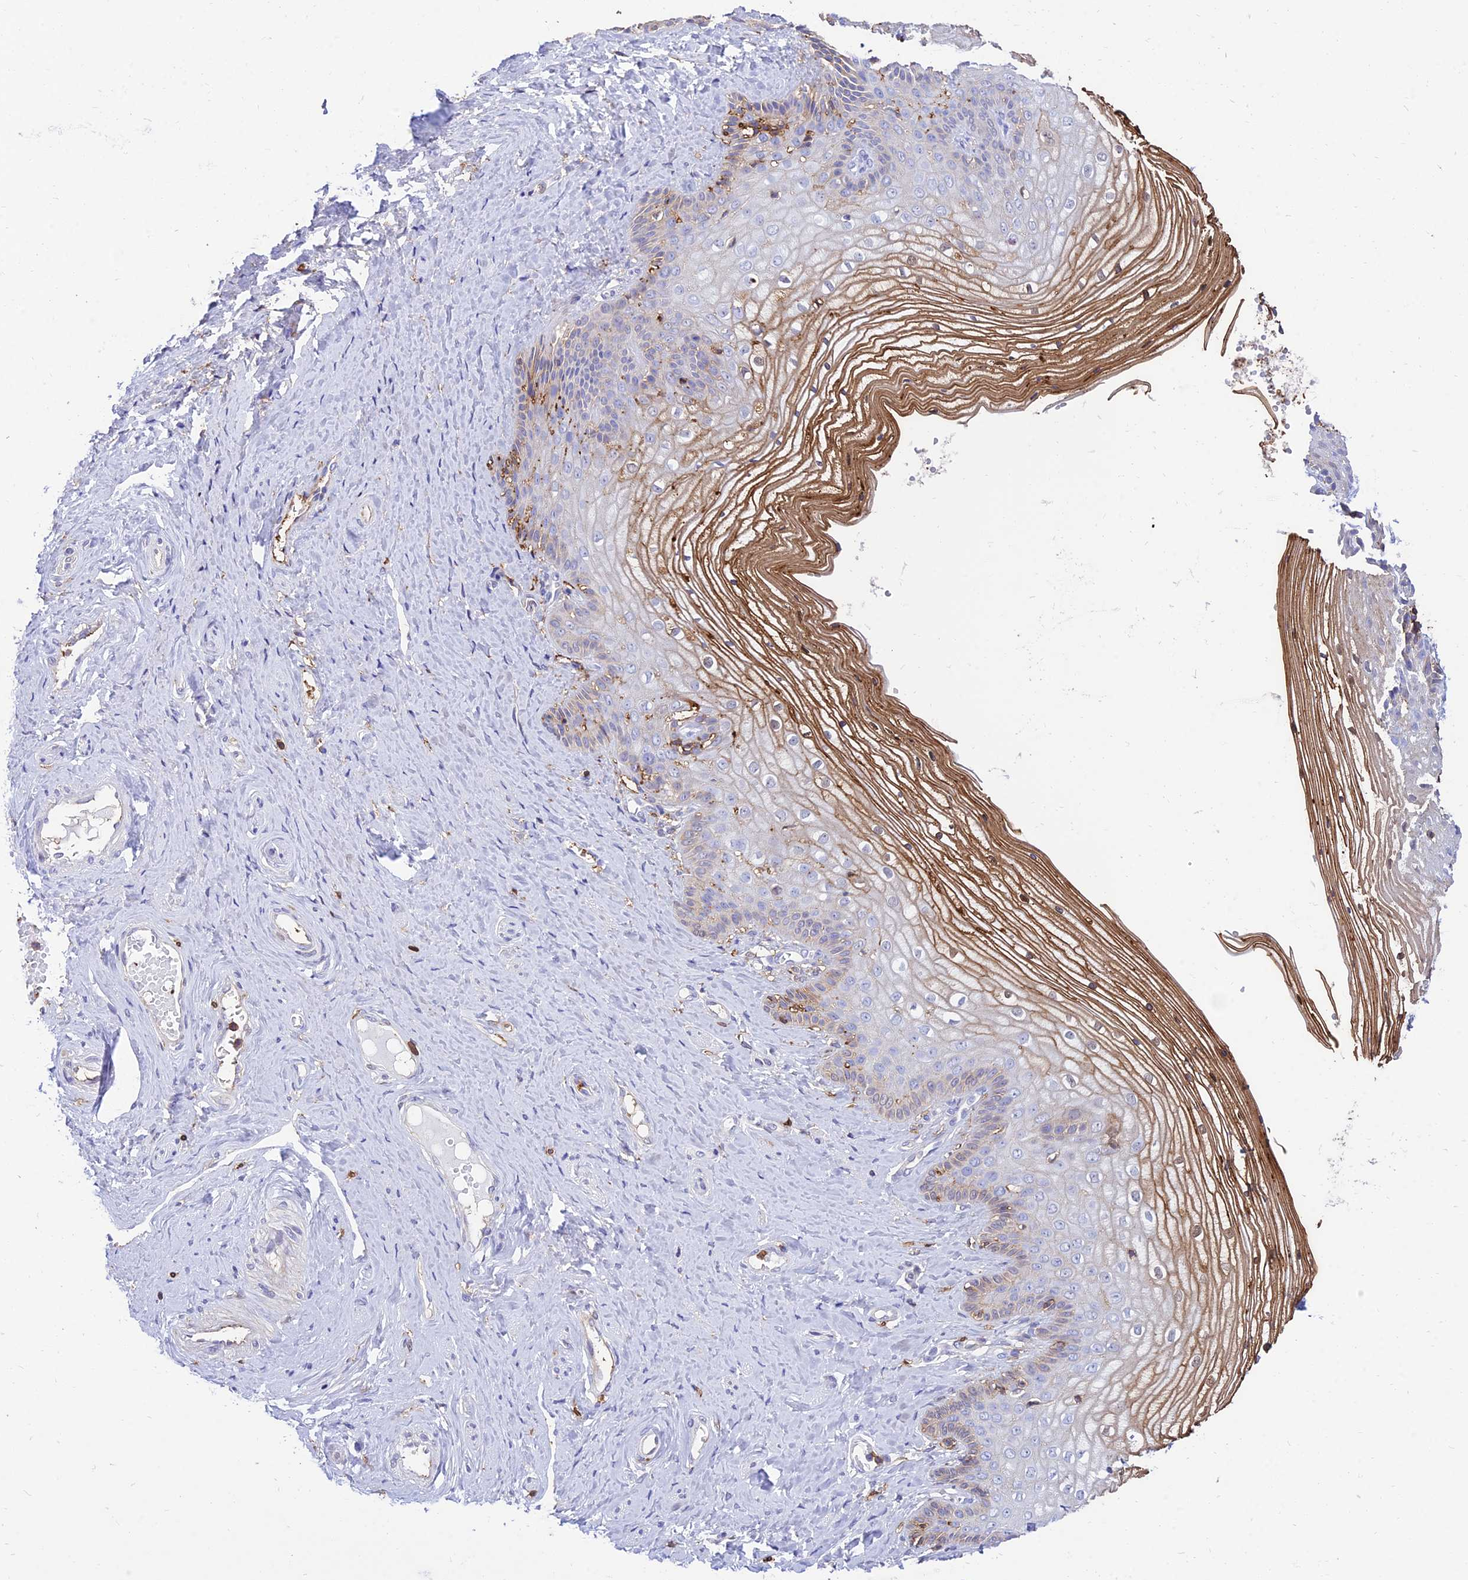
{"staining": {"intensity": "moderate", "quantity": "25%-75%", "location": "cytoplasmic/membranous,nuclear"}, "tissue": "vagina", "cell_type": "Squamous epithelial cells", "image_type": "normal", "snomed": [{"axis": "morphology", "description": "Normal tissue, NOS"}, {"axis": "topography", "description": "Vagina"}, {"axis": "topography", "description": "Cervix"}], "caption": "Approximately 25%-75% of squamous epithelial cells in normal vagina exhibit moderate cytoplasmic/membranous,nuclear protein expression as visualized by brown immunohistochemical staining.", "gene": "SREK1IP1", "patient": {"sex": "female", "age": 40}}